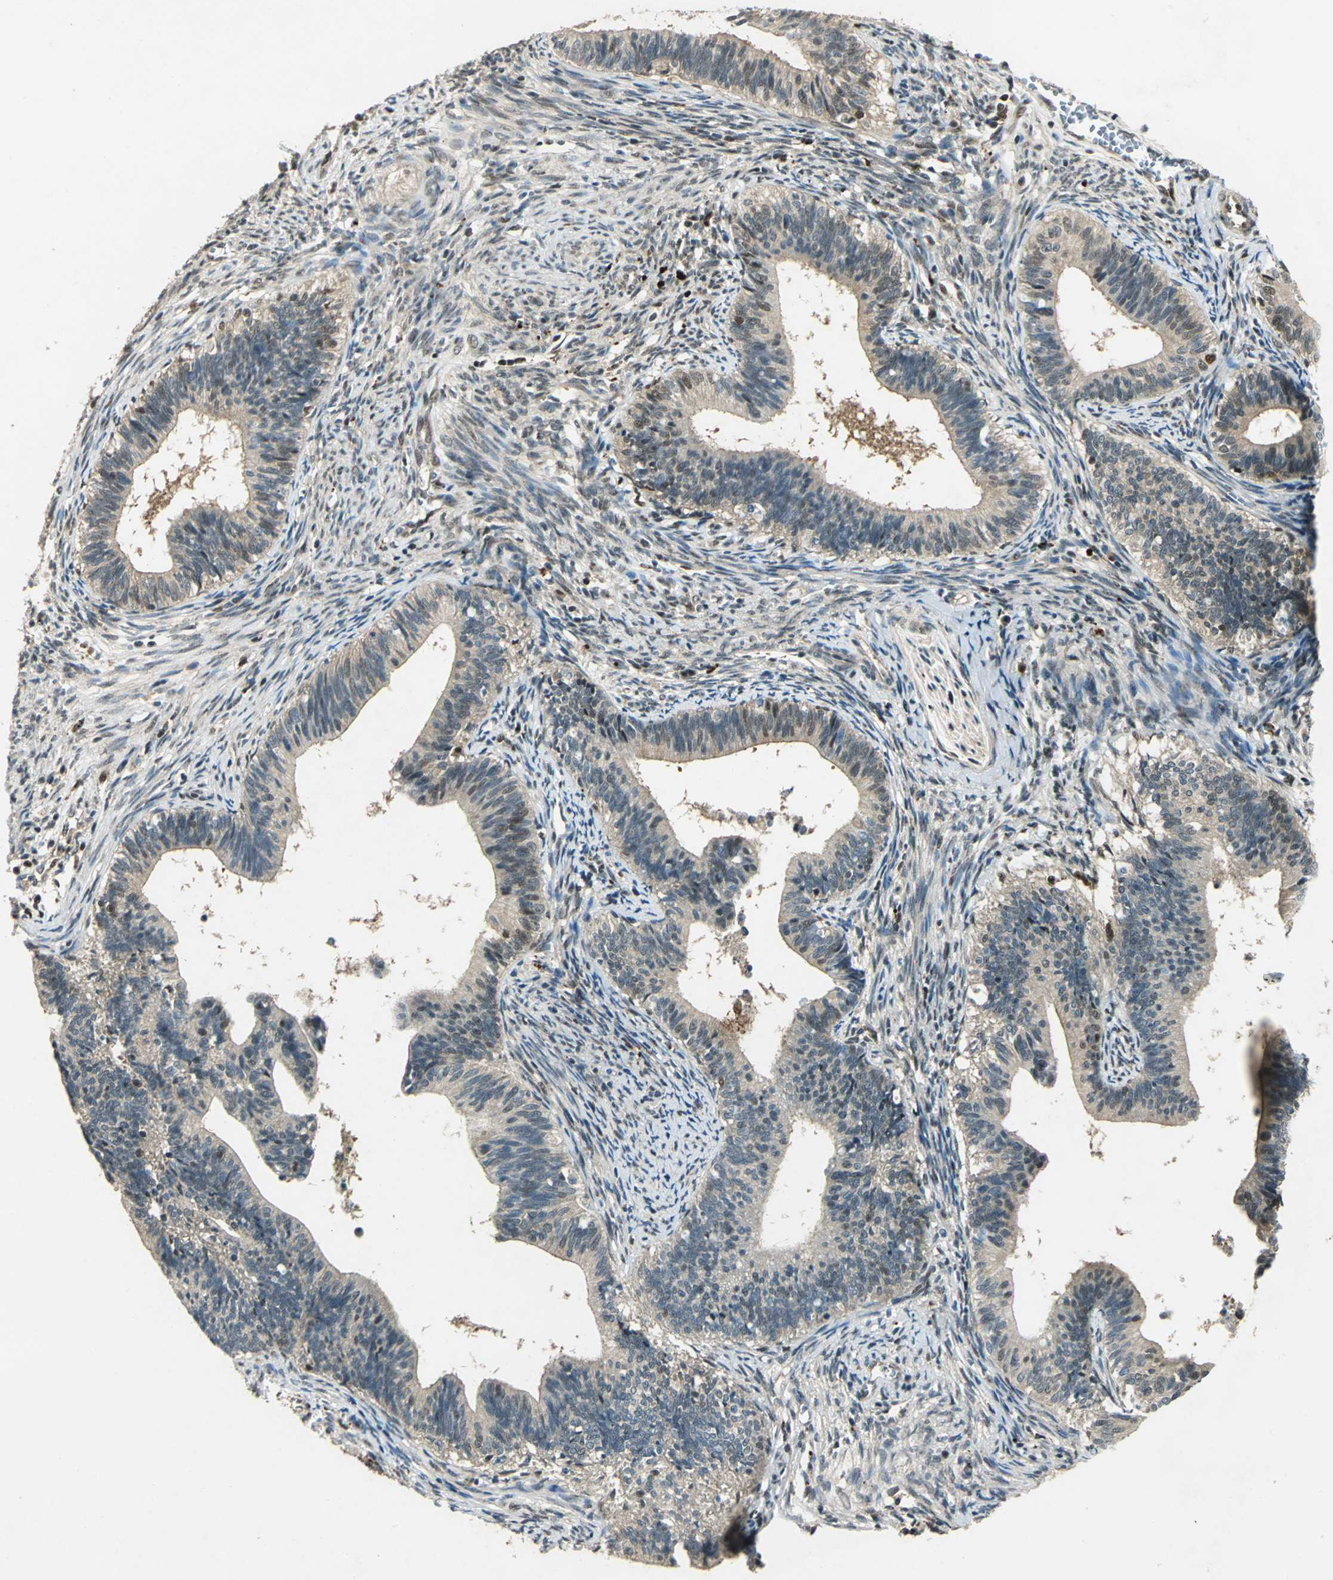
{"staining": {"intensity": "weak", "quantity": ">75%", "location": "cytoplasmic/membranous"}, "tissue": "cervical cancer", "cell_type": "Tumor cells", "image_type": "cancer", "snomed": [{"axis": "morphology", "description": "Adenocarcinoma, NOS"}, {"axis": "topography", "description": "Cervix"}], "caption": "Tumor cells exhibit low levels of weak cytoplasmic/membranous expression in about >75% of cells in human adenocarcinoma (cervical).", "gene": "PPP1R13L", "patient": {"sex": "female", "age": 44}}